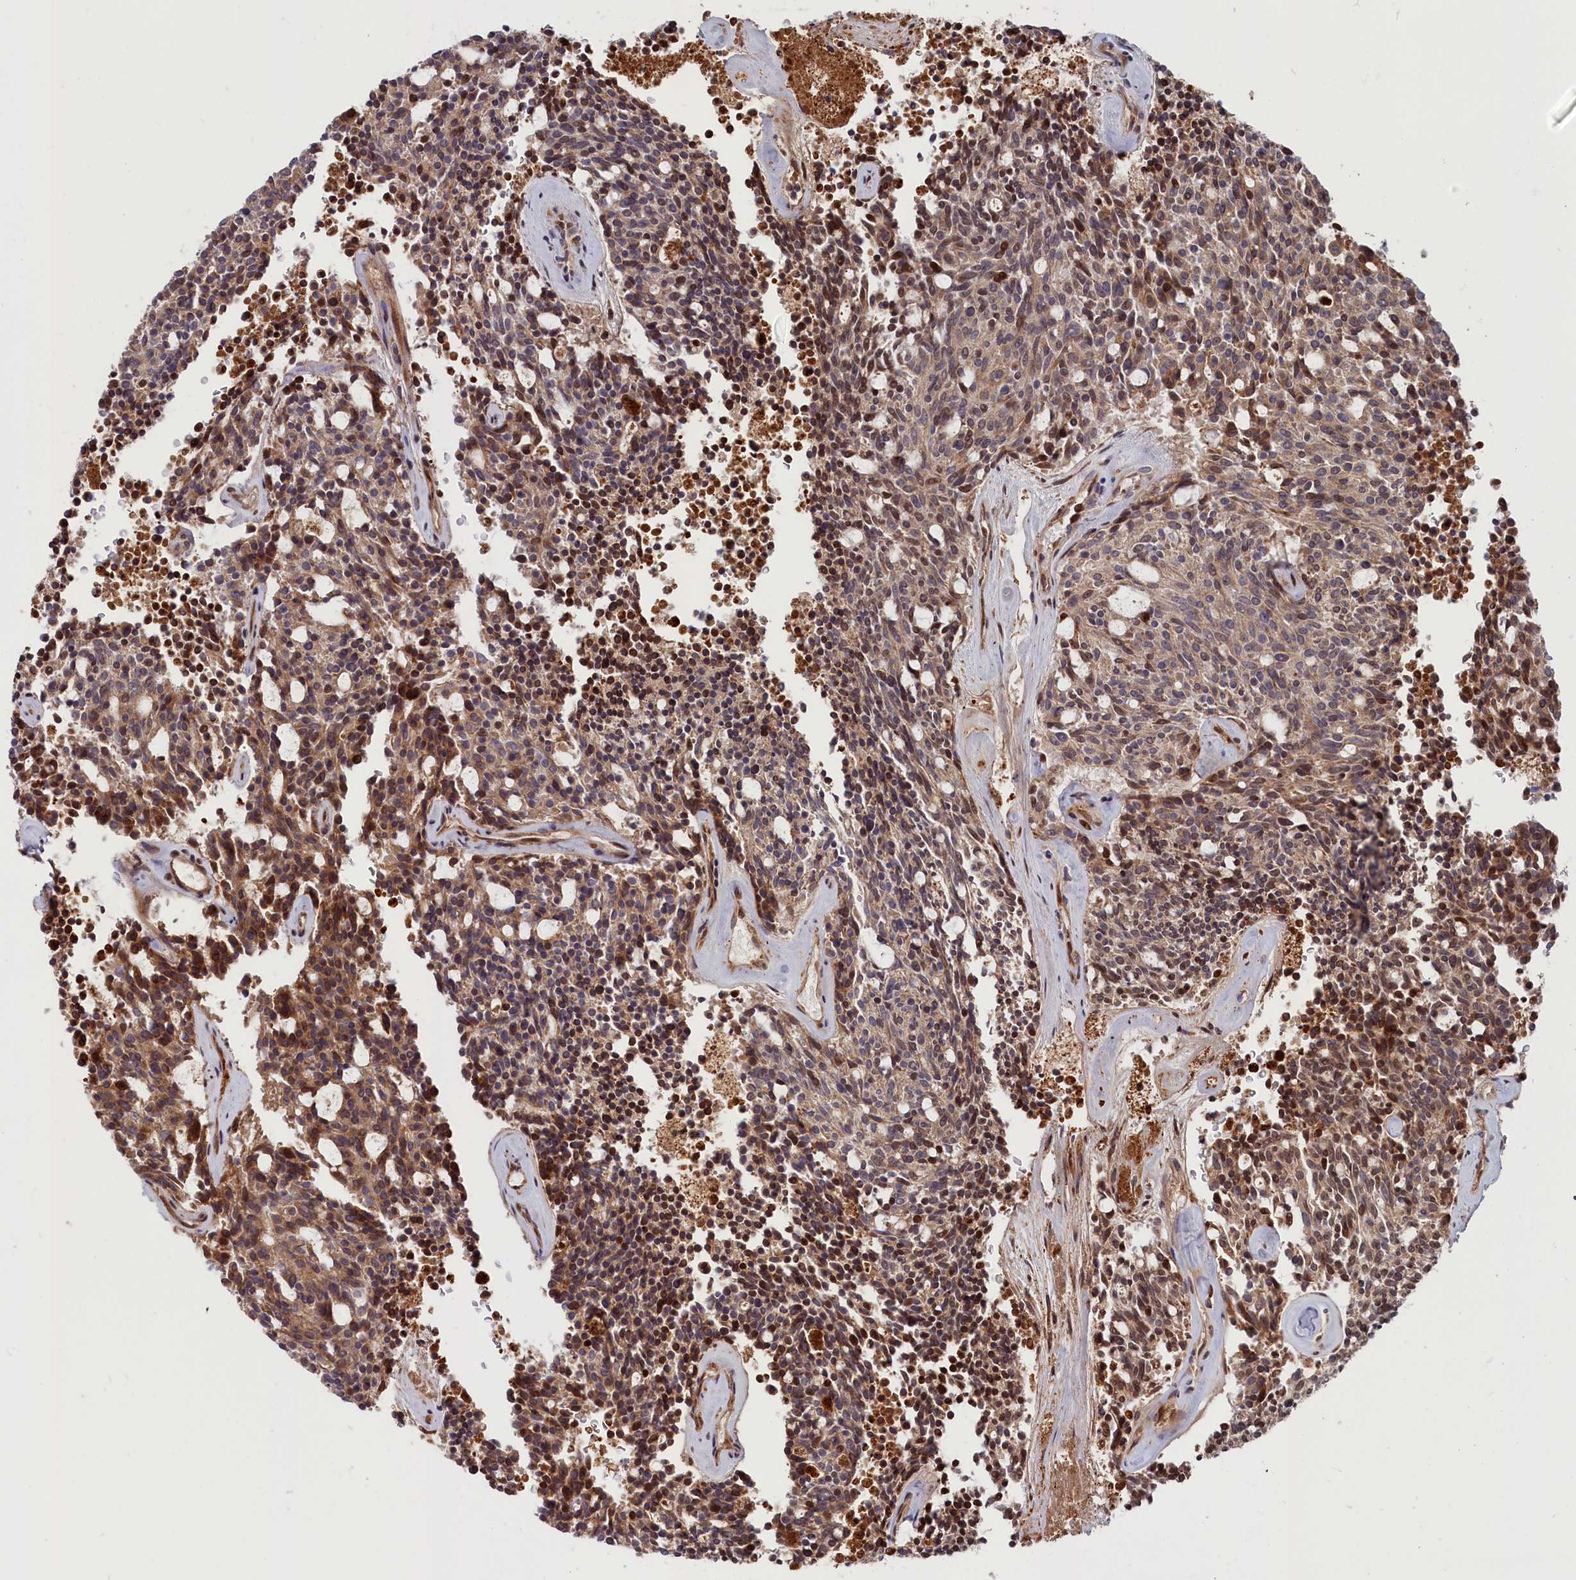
{"staining": {"intensity": "moderate", "quantity": ">75%", "location": "cytoplasmic/membranous,nuclear"}, "tissue": "carcinoid", "cell_type": "Tumor cells", "image_type": "cancer", "snomed": [{"axis": "morphology", "description": "Carcinoid, malignant, NOS"}, {"axis": "topography", "description": "Pancreas"}], "caption": "A brown stain shows moderate cytoplasmic/membranous and nuclear positivity of a protein in human carcinoid (malignant) tumor cells.", "gene": "CHST12", "patient": {"sex": "female", "age": 54}}